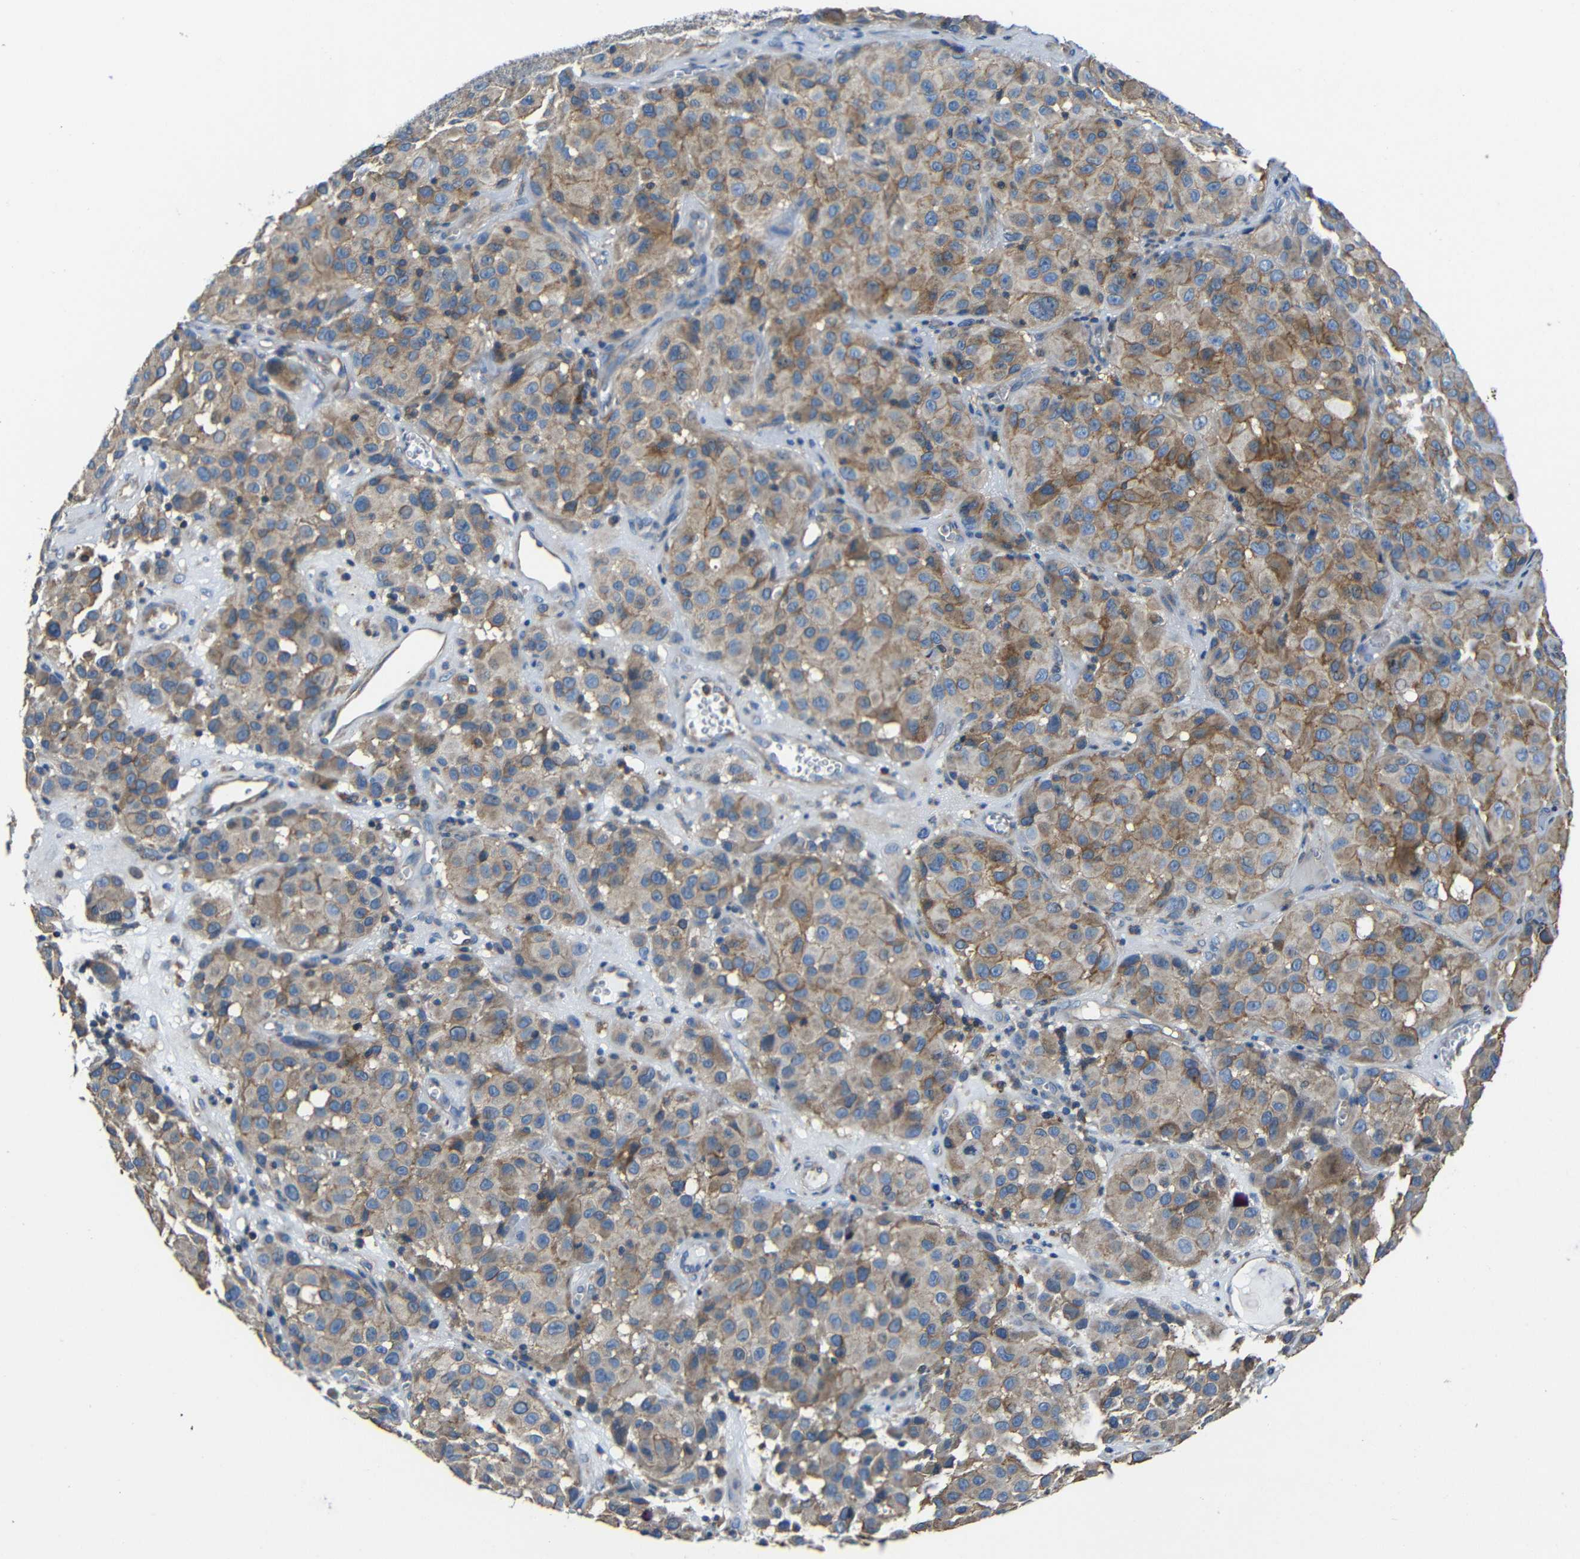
{"staining": {"intensity": "moderate", "quantity": ">75%", "location": "cytoplasmic/membranous"}, "tissue": "melanoma", "cell_type": "Tumor cells", "image_type": "cancer", "snomed": [{"axis": "morphology", "description": "Malignant melanoma, NOS"}, {"axis": "topography", "description": "Skin"}], "caption": "Malignant melanoma stained with DAB immunohistochemistry (IHC) shows medium levels of moderate cytoplasmic/membranous positivity in about >75% of tumor cells.", "gene": "GDI1", "patient": {"sex": "female", "age": 21}}